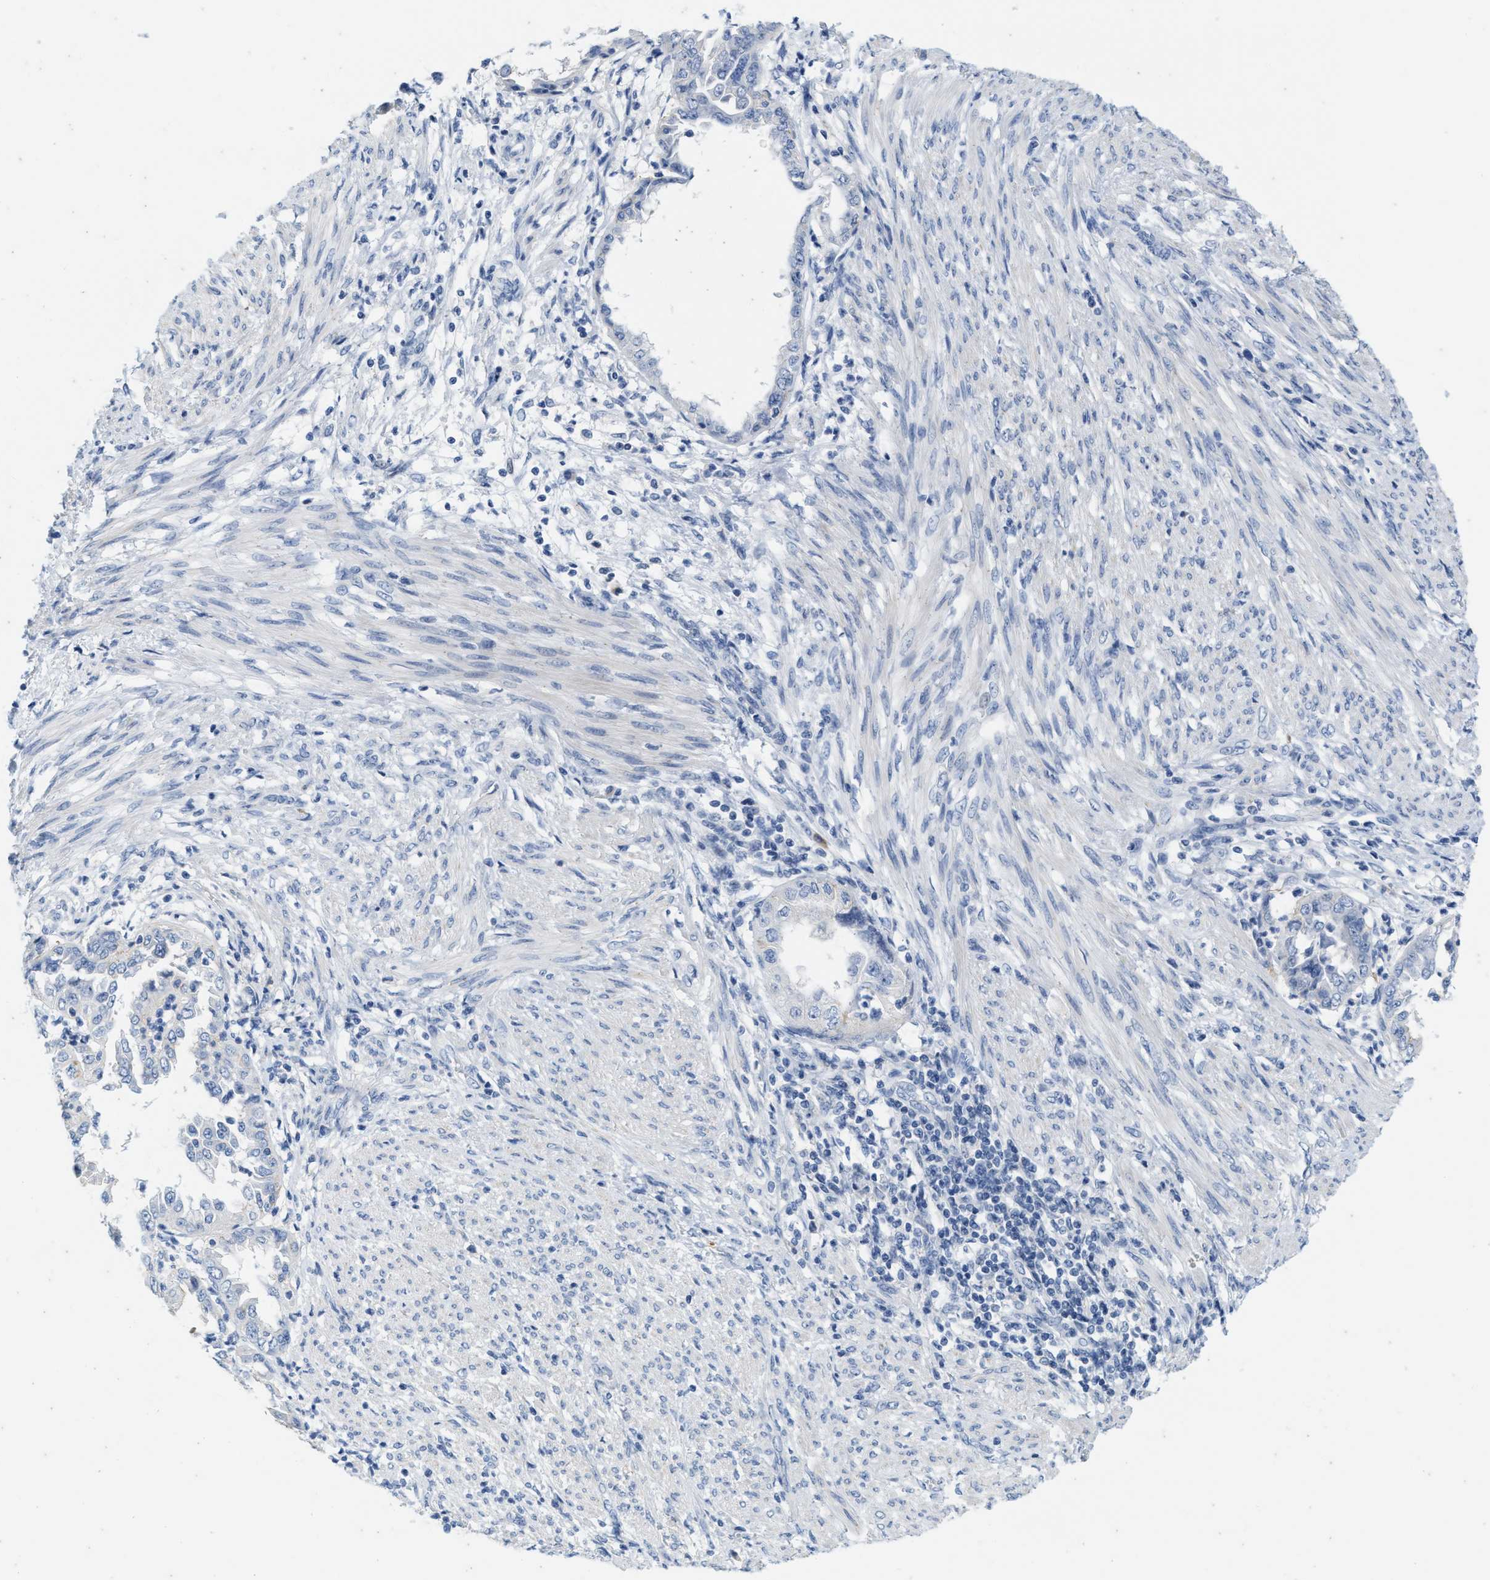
{"staining": {"intensity": "negative", "quantity": "none", "location": "none"}, "tissue": "endometrial cancer", "cell_type": "Tumor cells", "image_type": "cancer", "snomed": [{"axis": "morphology", "description": "Adenocarcinoma, NOS"}, {"axis": "topography", "description": "Endometrium"}], "caption": "Endometrial cancer (adenocarcinoma) was stained to show a protein in brown. There is no significant staining in tumor cells. (Immunohistochemistry, brightfield microscopy, high magnification).", "gene": "ABCB11", "patient": {"sex": "female", "age": 85}}